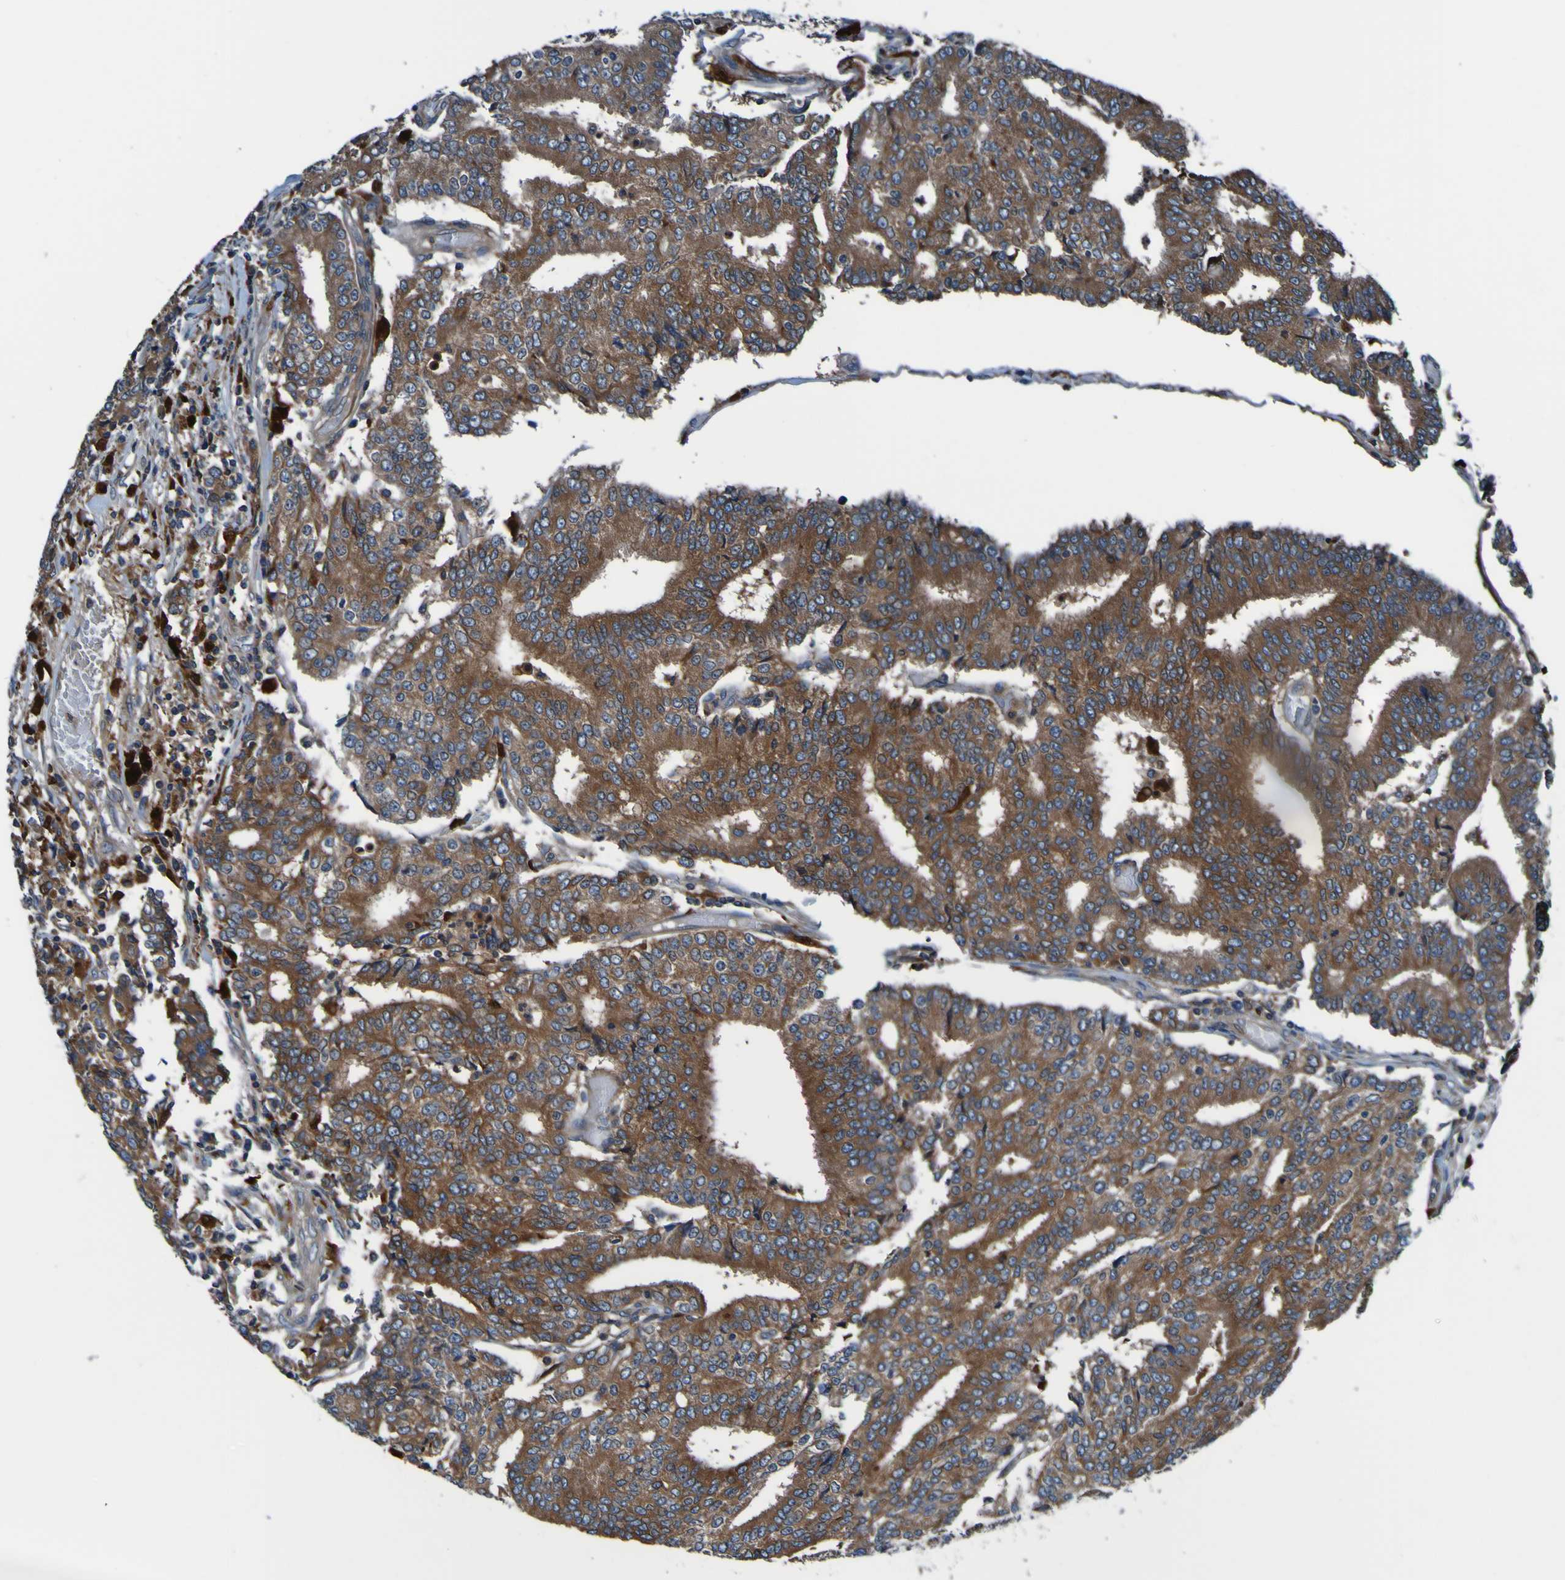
{"staining": {"intensity": "moderate", "quantity": ">75%", "location": "cytoplasmic/membranous"}, "tissue": "prostate cancer", "cell_type": "Tumor cells", "image_type": "cancer", "snomed": [{"axis": "morphology", "description": "Normal tissue, NOS"}, {"axis": "morphology", "description": "Adenocarcinoma, High grade"}, {"axis": "topography", "description": "Prostate"}, {"axis": "topography", "description": "Seminal veicle"}], "caption": "Immunohistochemistry (IHC) staining of prostate adenocarcinoma (high-grade), which reveals medium levels of moderate cytoplasmic/membranous positivity in about >75% of tumor cells indicating moderate cytoplasmic/membranous protein expression. The staining was performed using DAB (brown) for protein detection and nuclei were counterstained in hematoxylin (blue).", "gene": "RAB5B", "patient": {"sex": "male", "age": 55}}